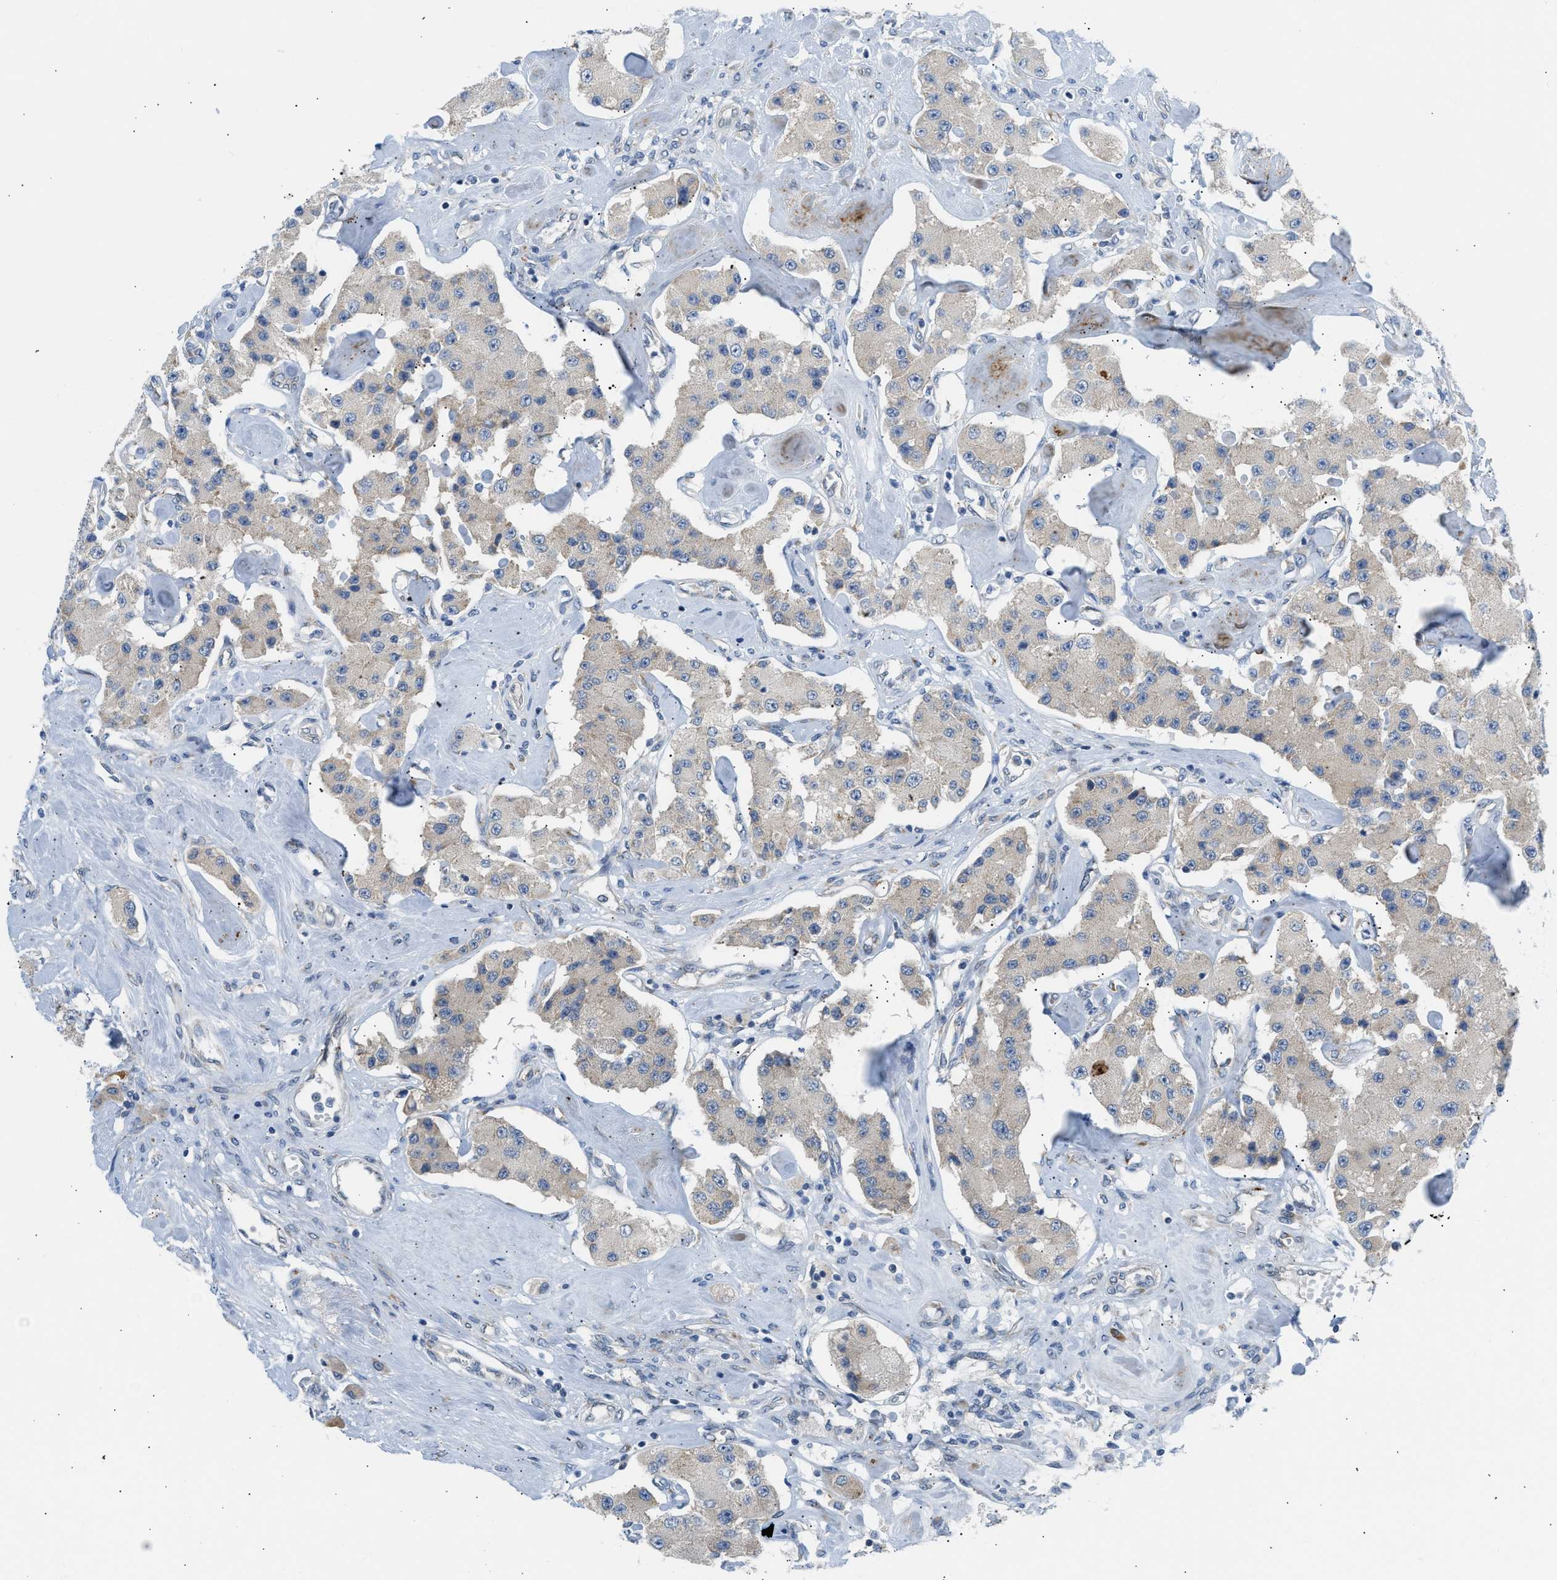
{"staining": {"intensity": "weak", "quantity": "25%-75%", "location": "cytoplasmic/membranous"}, "tissue": "carcinoid", "cell_type": "Tumor cells", "image_type": "cancer", "snomed": [{"axis": "morphology", "description": "Carcinoid, malignant, NOS"}, {"axis": "topography", "description": "Pancreas"}], "caption": "A micrograph showing weak cytoplasmic/membranous positivity in about 25%-75% of tumor cells in carcinoid, as visualized by brown immunohistochemical staining.", "gene": "KCNC2", "patient": {"sex": "male", "age": 41}}